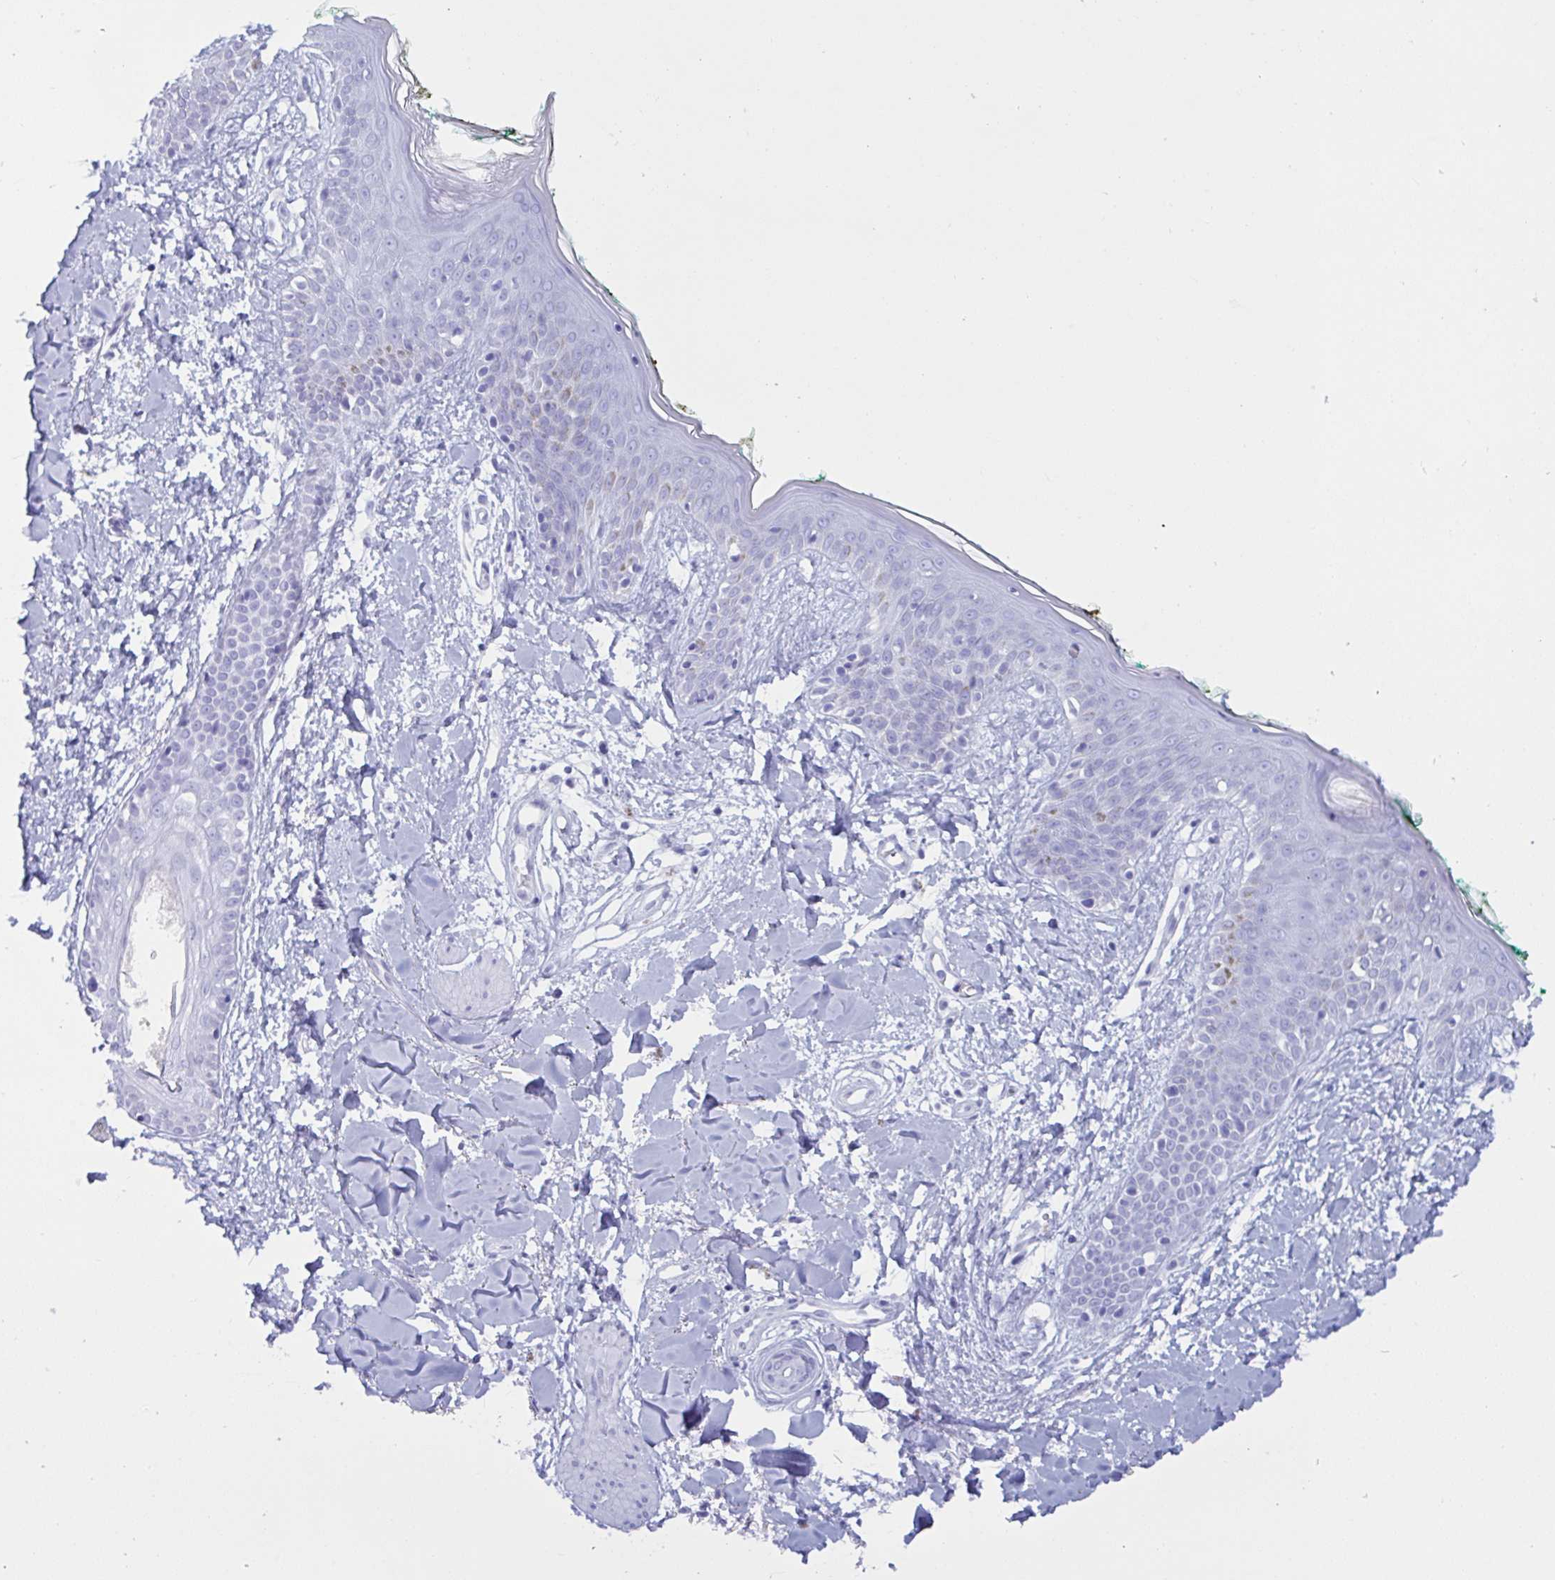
{"staining": {"intensity": "negative", "quantity": "none", "location": "none"}, "tissue": "skin", "cell_type": "Fibroblasts", "image_type": "normal", "snomed": [{"axis": "morphology", "description": "Normal tissue, NOS"}, {"axis": "topography", "description": "Skin"}], "caption": "Fibroblasts show no significant protein positivity in unremarkable skin. Brightfield microscopy of immunohistochemistry (IHC) stained with DAB (brown) and hematoxylin (blue), captured at high magnification.", "gene": "MRGPRG", "patient": {"sex": "female", "age": 34}}